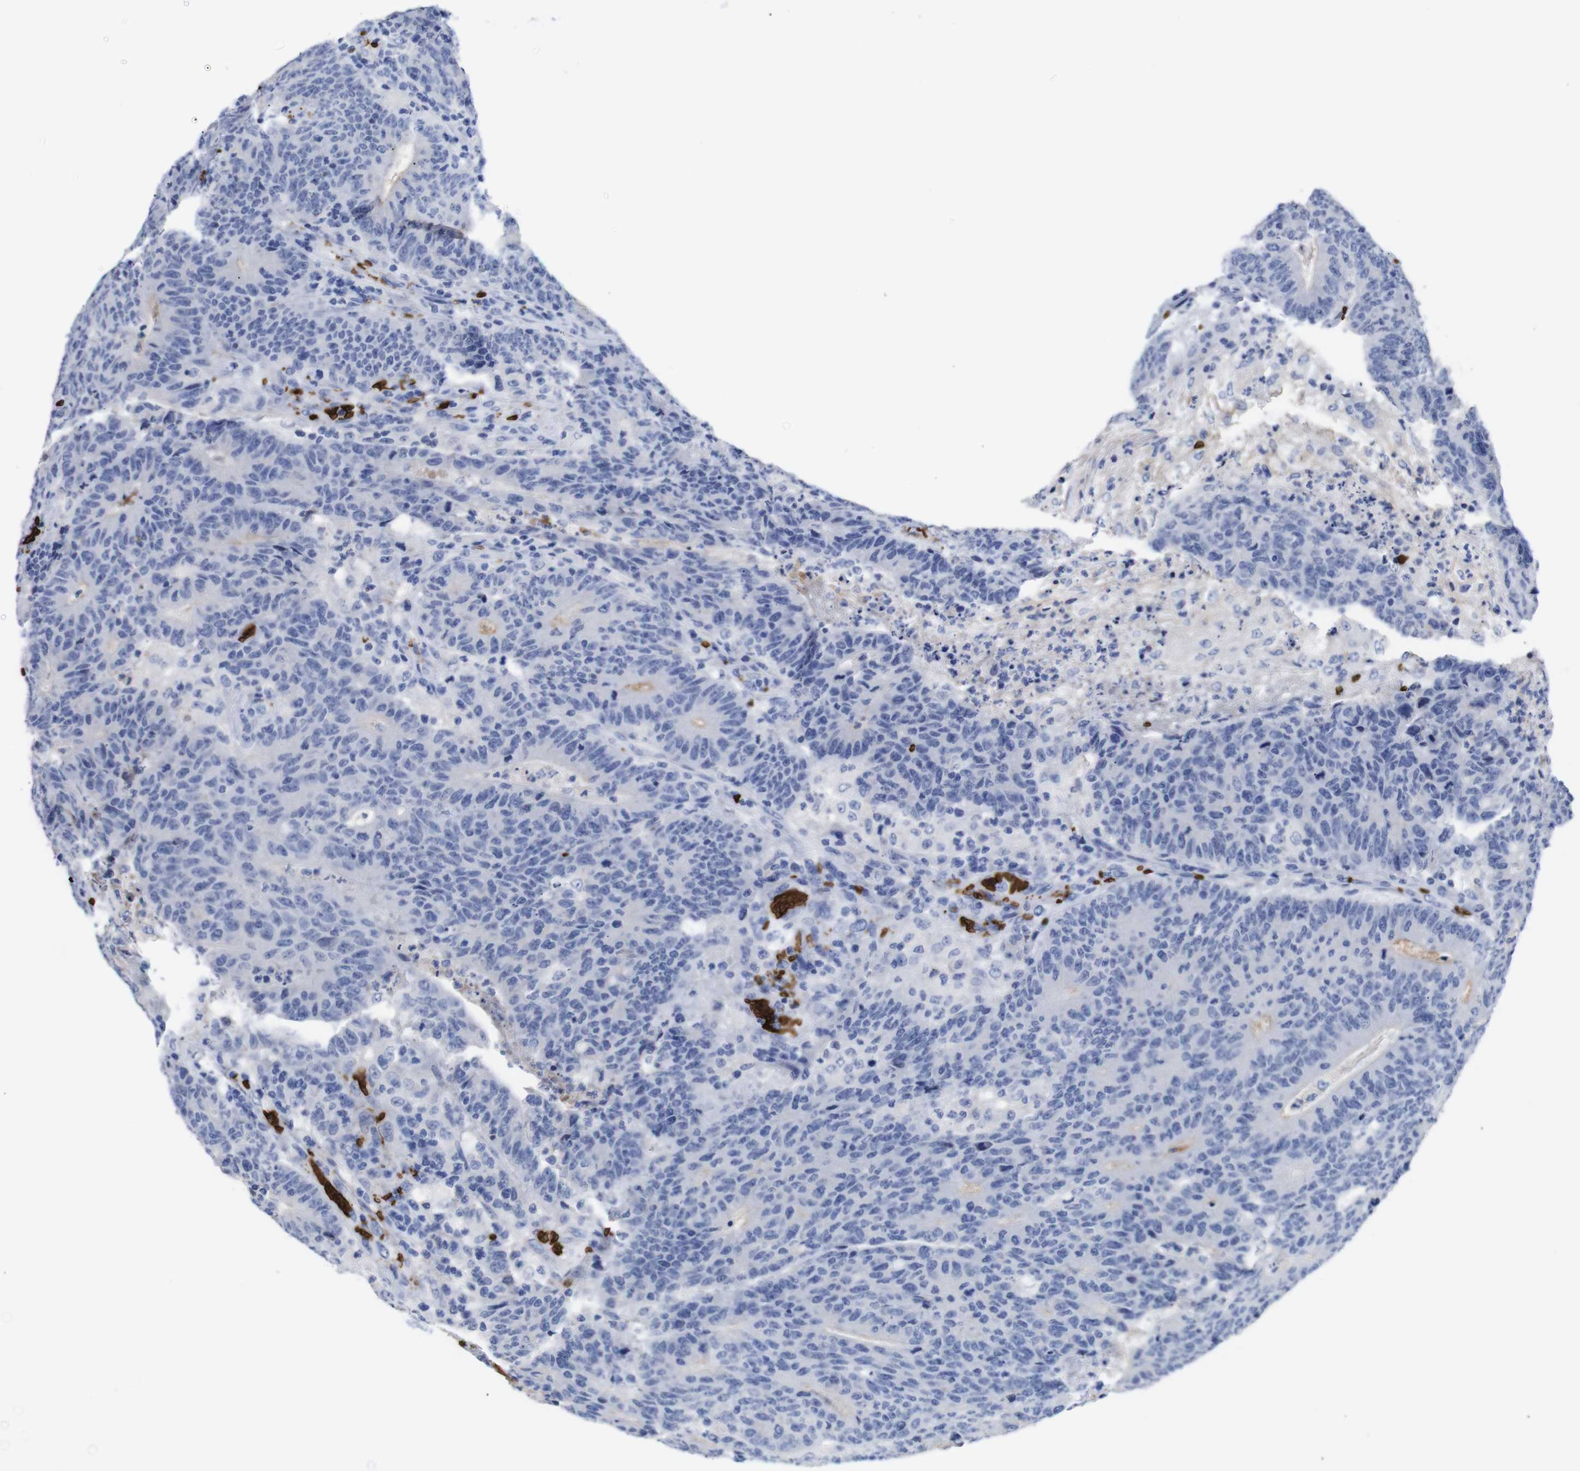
{"staining": {"intensity": "negative", "quantity": "none", "location": "none"}, "tissue": "colorectal cancer", "cell_type": "Tumor cells", "image_type": "cancer", "snomed": [{"axis": "morphology", "description": "Normal tissue, NOS"}, {"axis": "morphology", "description": "Adenocarcinoma, NOS"}, {"axis": "topography", "description": "Colon"}], "caption": "Colorectal adenocarcinoma was stained to show a protein in brown. There is no significant staining in tumor cells.", "gene": "S1PR2", "patient": {"sex": "female", "age": 75}}